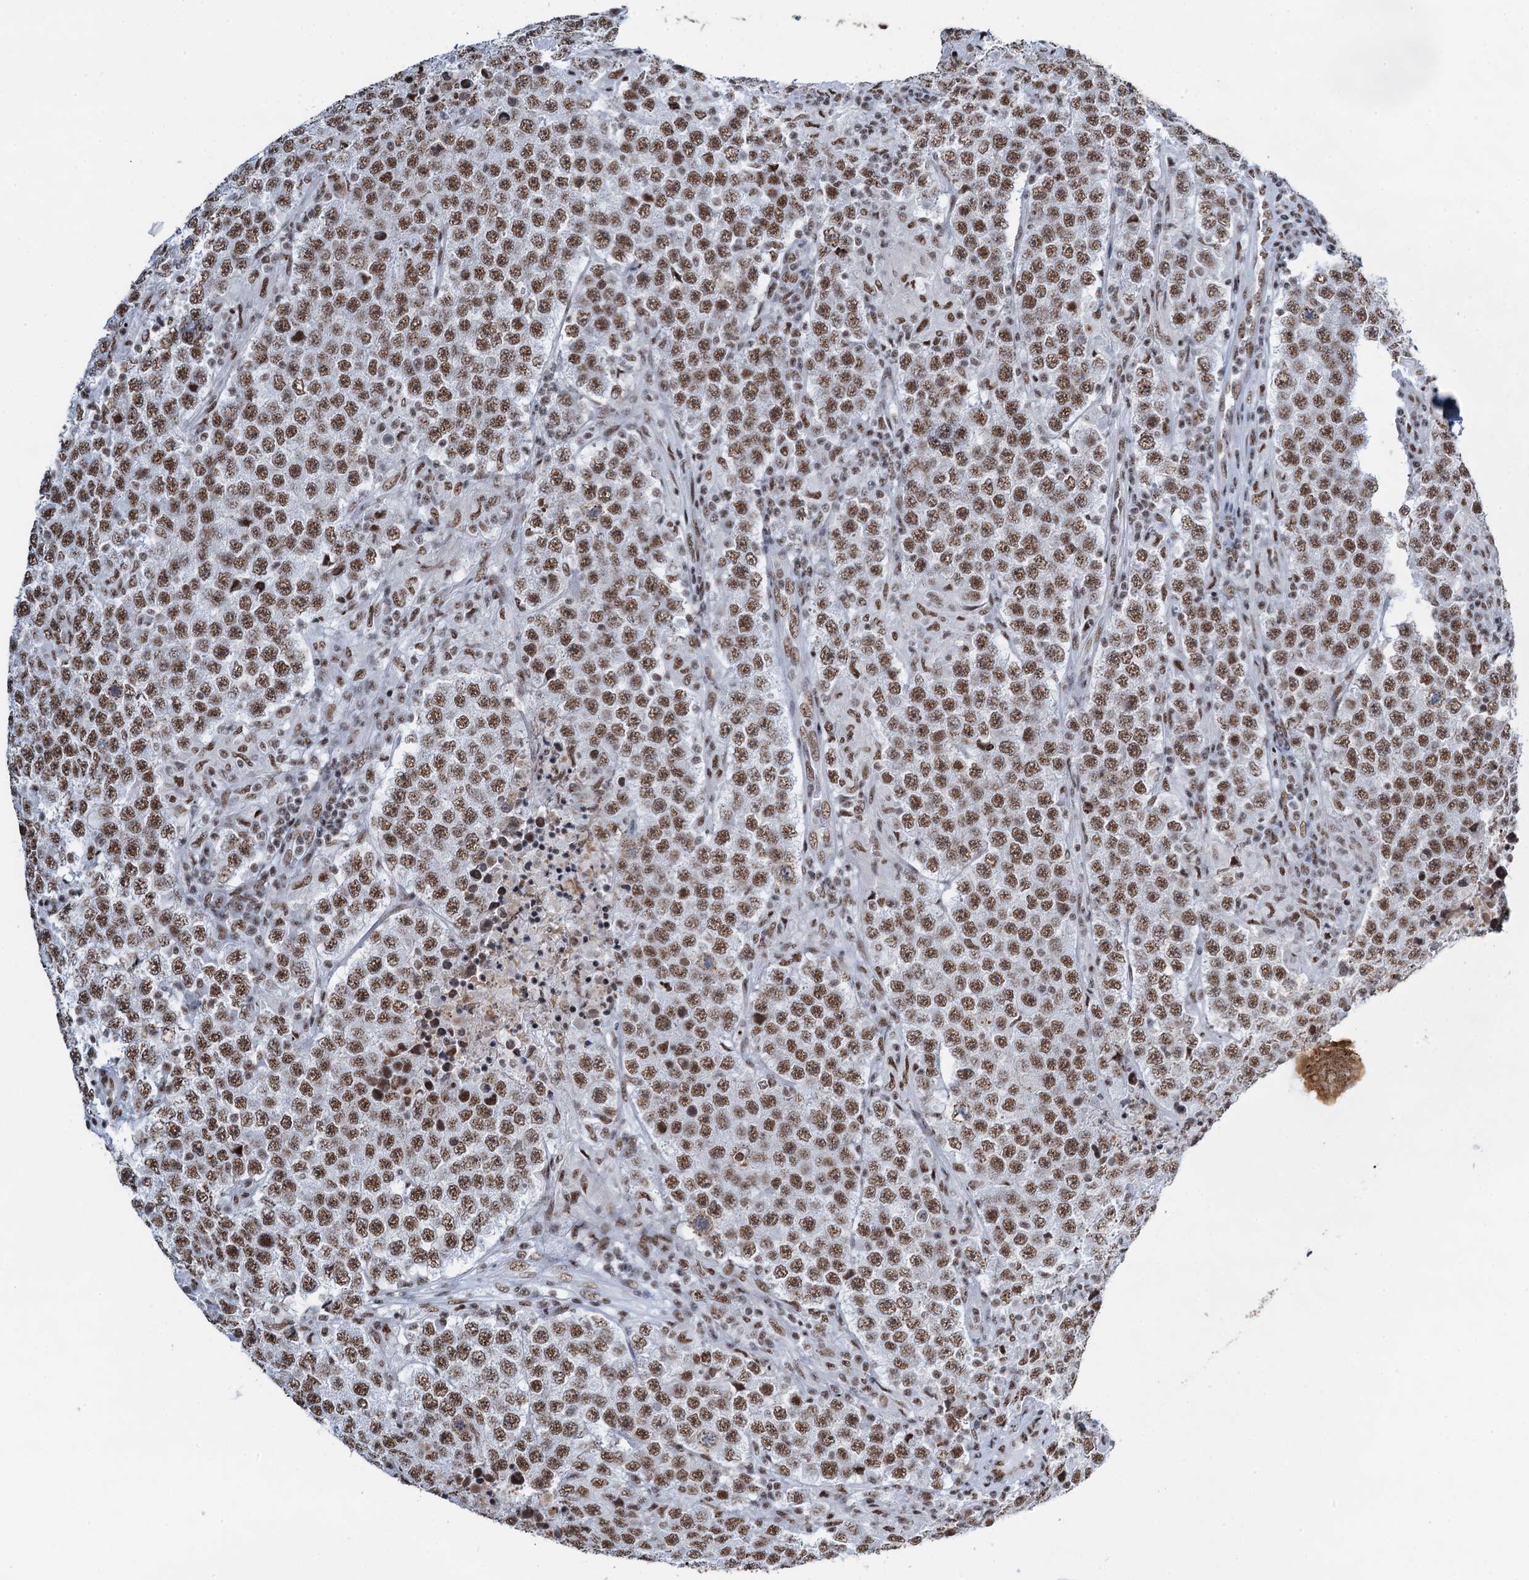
{"staining": {"intensity": "moderate", "quantity": ">75%", "location": "nuclear"}, "tissue": "testis cancer", "cell_type": "Tumor cells", "image_type": "cancer", "snomed": [{"axis": "morphology", "description": "Normal tissue, NOS"}, {"axis": "morphology", "description": "Urothelial carcinoma, High grade"}, {"axis": "morphology", "description": "Seminoma, NOS"}, {"axis": "morphology", "description": "Carcinoma, Embryonal, NOS"}, {"axis": "topography", "description": "Urinary bladder"}, {"axis": "topography", "description": "Testis"}], "caption": "High-power microscopy captured an immunohistochemistry histopathology image of testis seminoma, revealing moderate nuclear positivity in about >75% of tumor cells.", "gene": "ZNF609", "patient": {"sex": "male", "age": 41}}